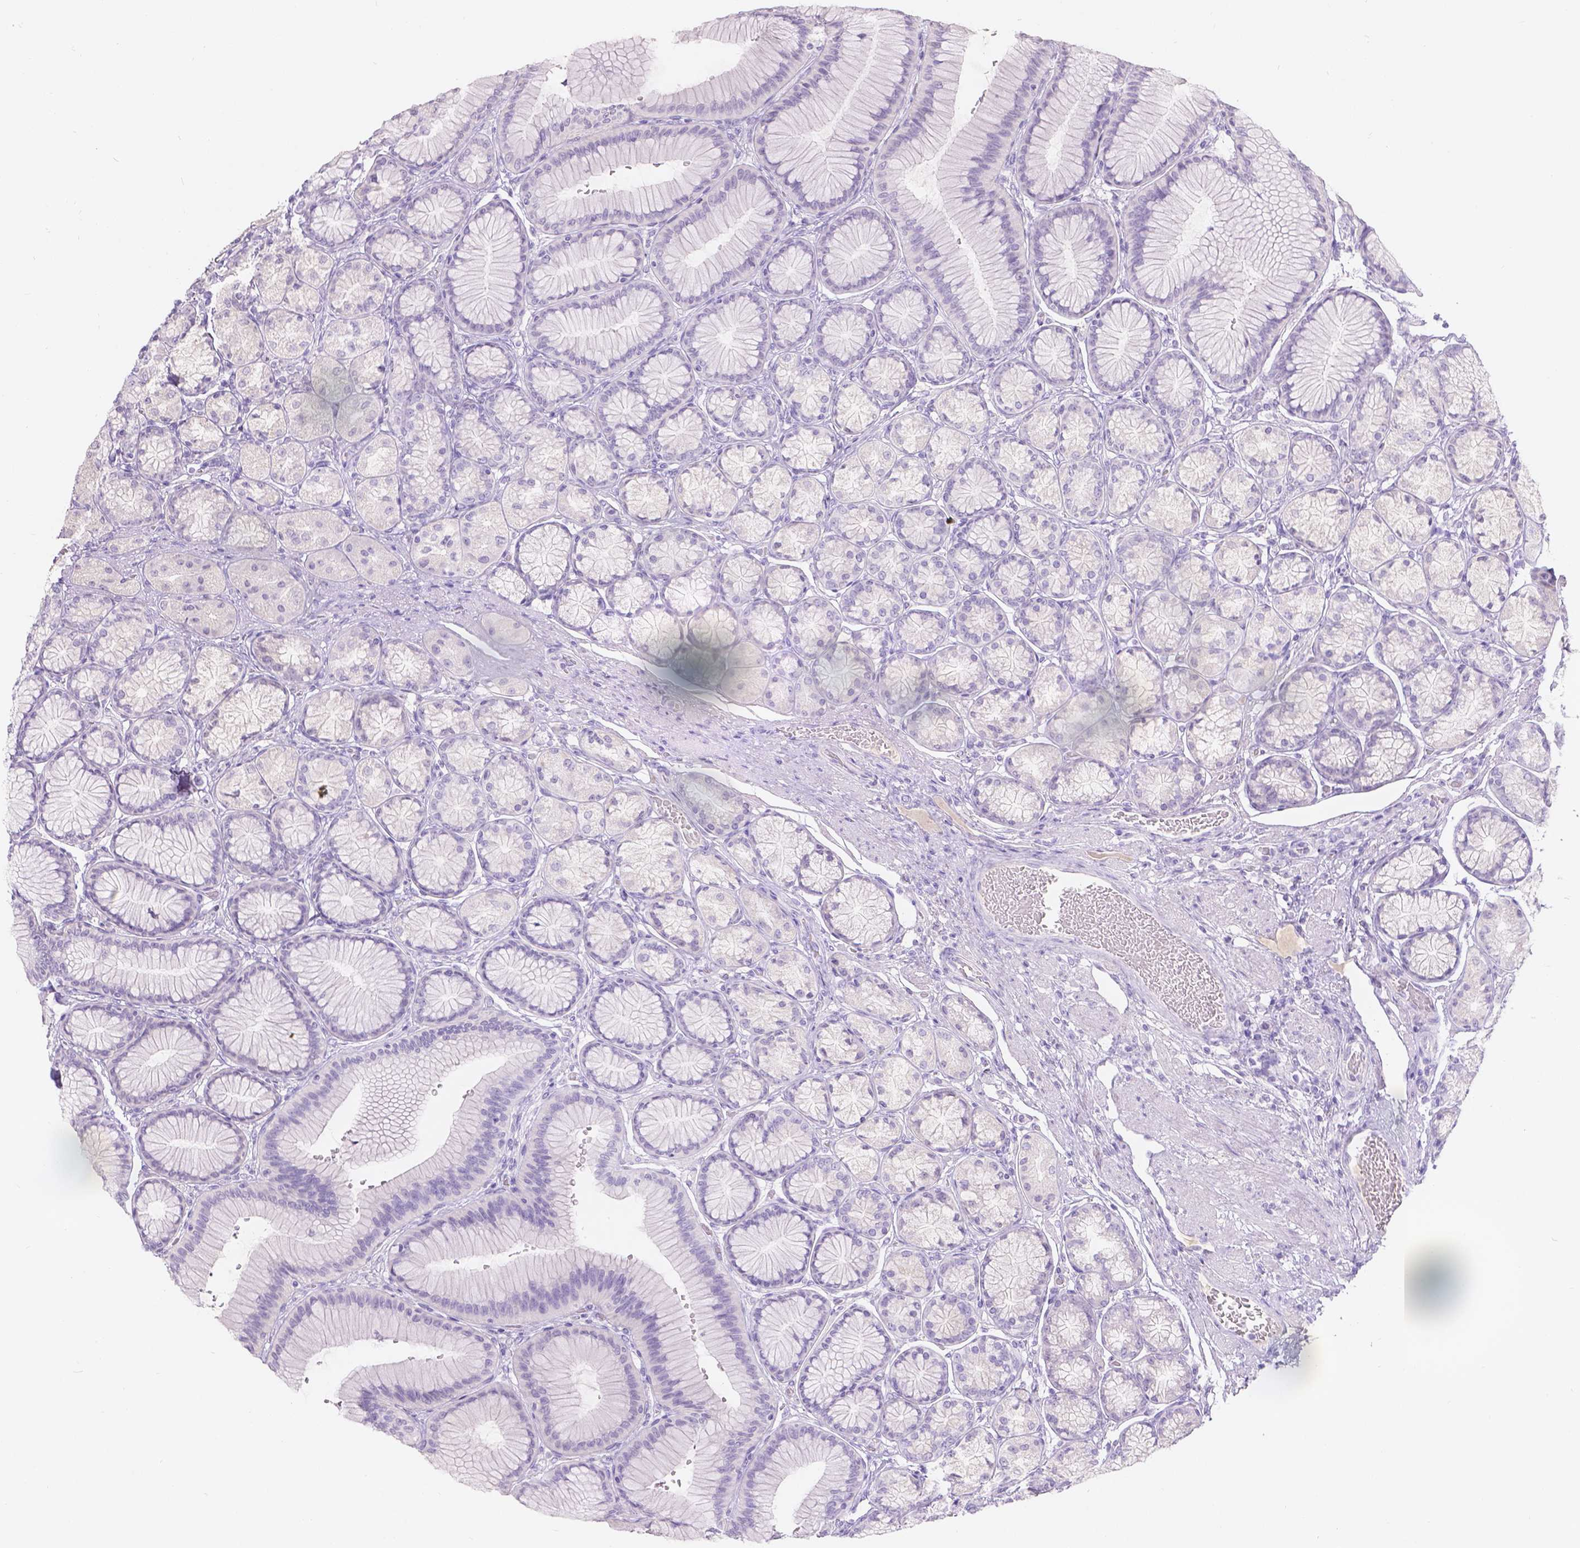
{"staining": {"intensity": "negative", "quantity": "none", "location": "none"}, "tissue": "stomach", "cell_type": "Glandular cells", "image_type": "normal", "snomed": [{"axis": "morphology", "description": "Normal tissue, NOS"}, {"axis": "morphology", "description": "Adenocarcinoma, NOS"}, {"axis": "morphology", "description": "Adenocarcinoma, High grade"}, {"axis": "topography", "description": "Stomach, upper"}, {"axis": "topography", "description": "Stomach"}], "caption": "Immunohistochemical staining of normal stomach shows no significant staining in glandular cells.", "gene": "GAL3ST2", "patient": {"sex": "female", "age": 65}}